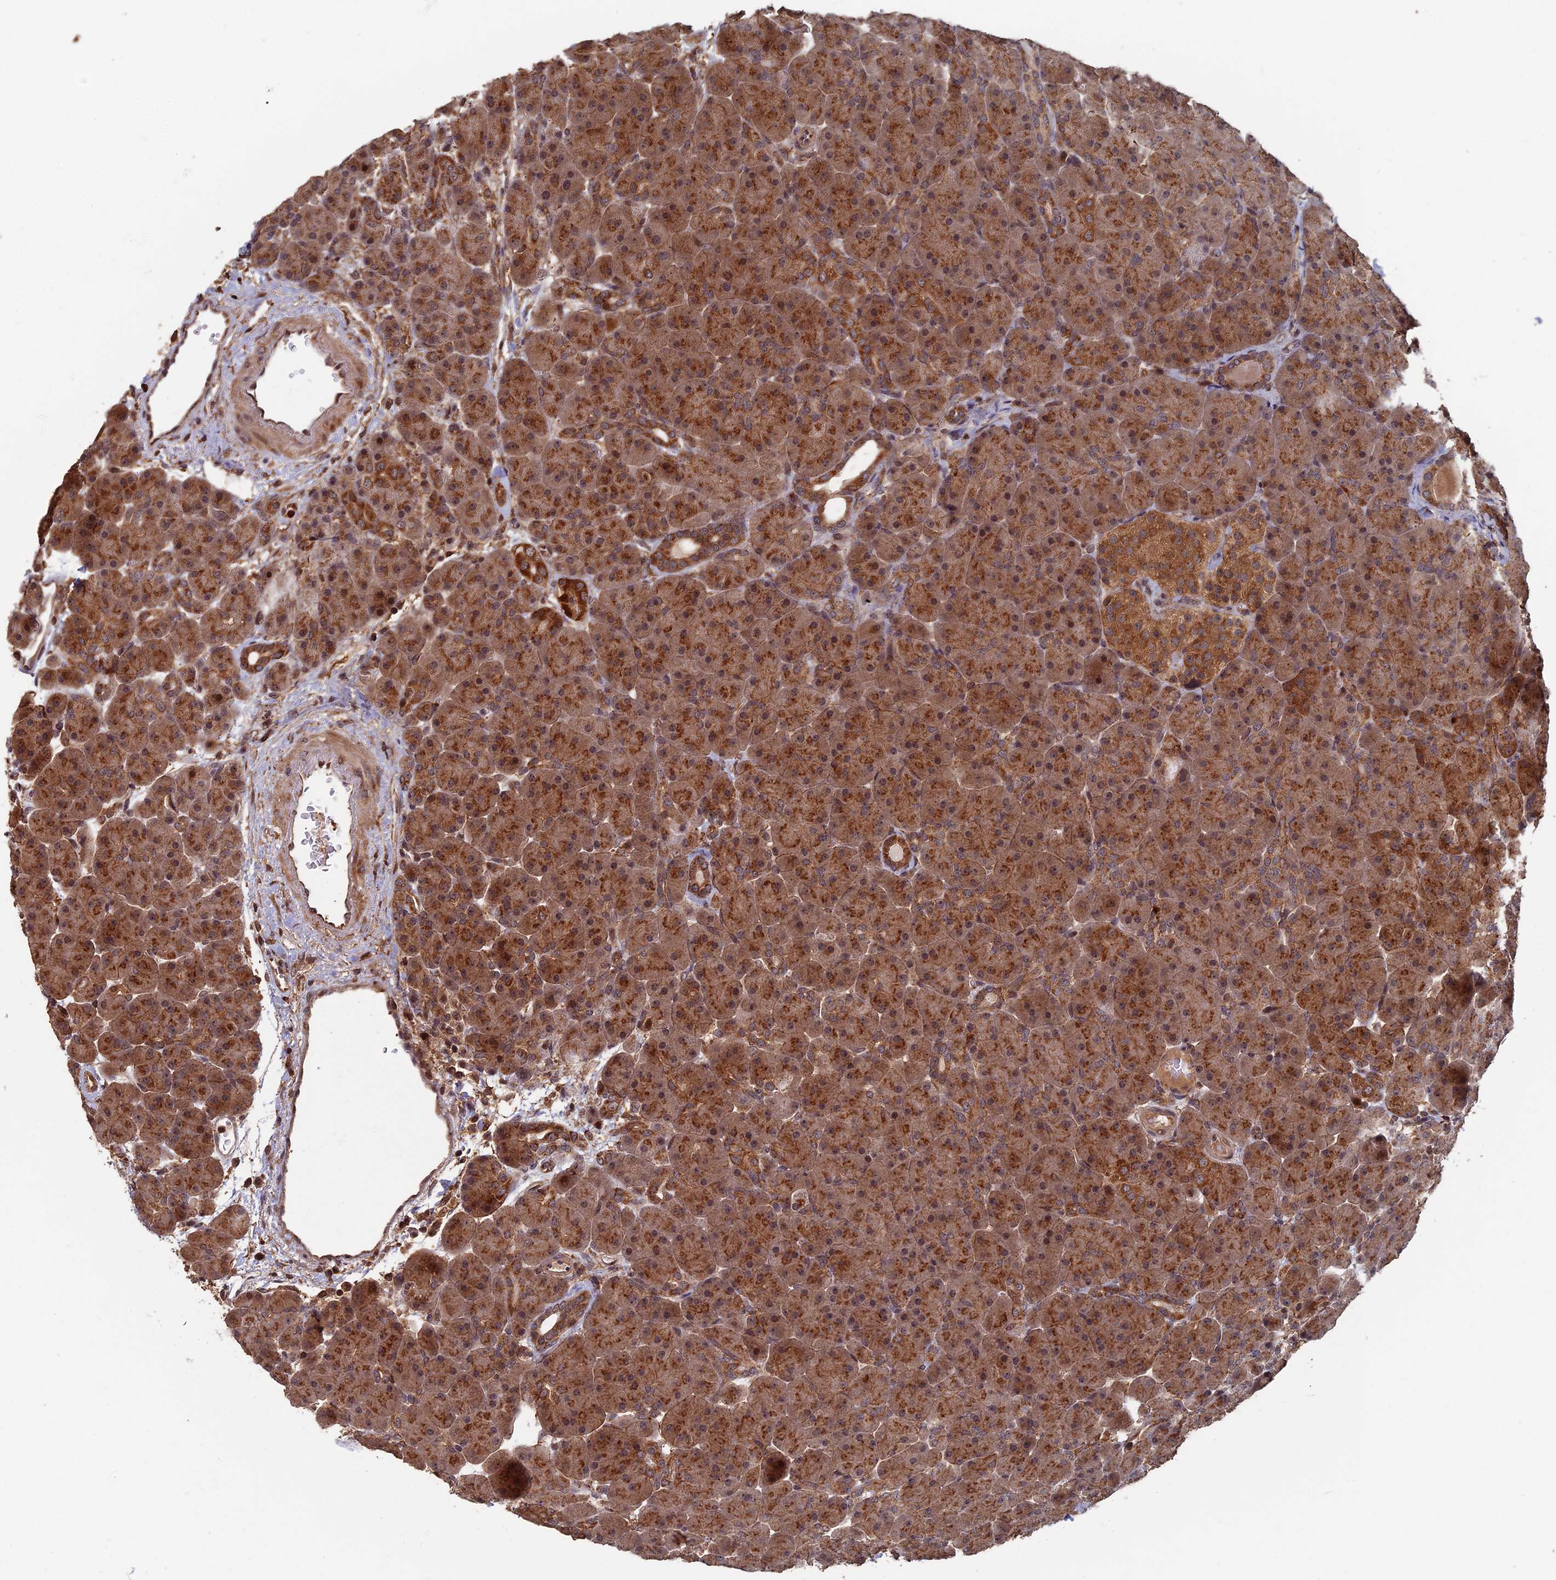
{"staining": {"intensity": "strong", "quantity": ">75%", "location": "cytoplasmic/membranous"}, "tissue": "pancreas", "cell_type": "Exocrine glandular cells", "image_type": "normal", "snomed": [{"axis": "morphology", "description": "Normal tissue, NOS"}, {"axis": "topography", "description": "Pancreas"}], "caption": "DAB immunohistochemical staining of unremarkable pancreas displays strong cytoplasmic/membranous protein expression in approximately >75% of exocrine glandular cells. (IHC, brightfield microscopy, high magnification).", "gene": "RASGRF1", "patient": {"sex": "male", "age": 66}}